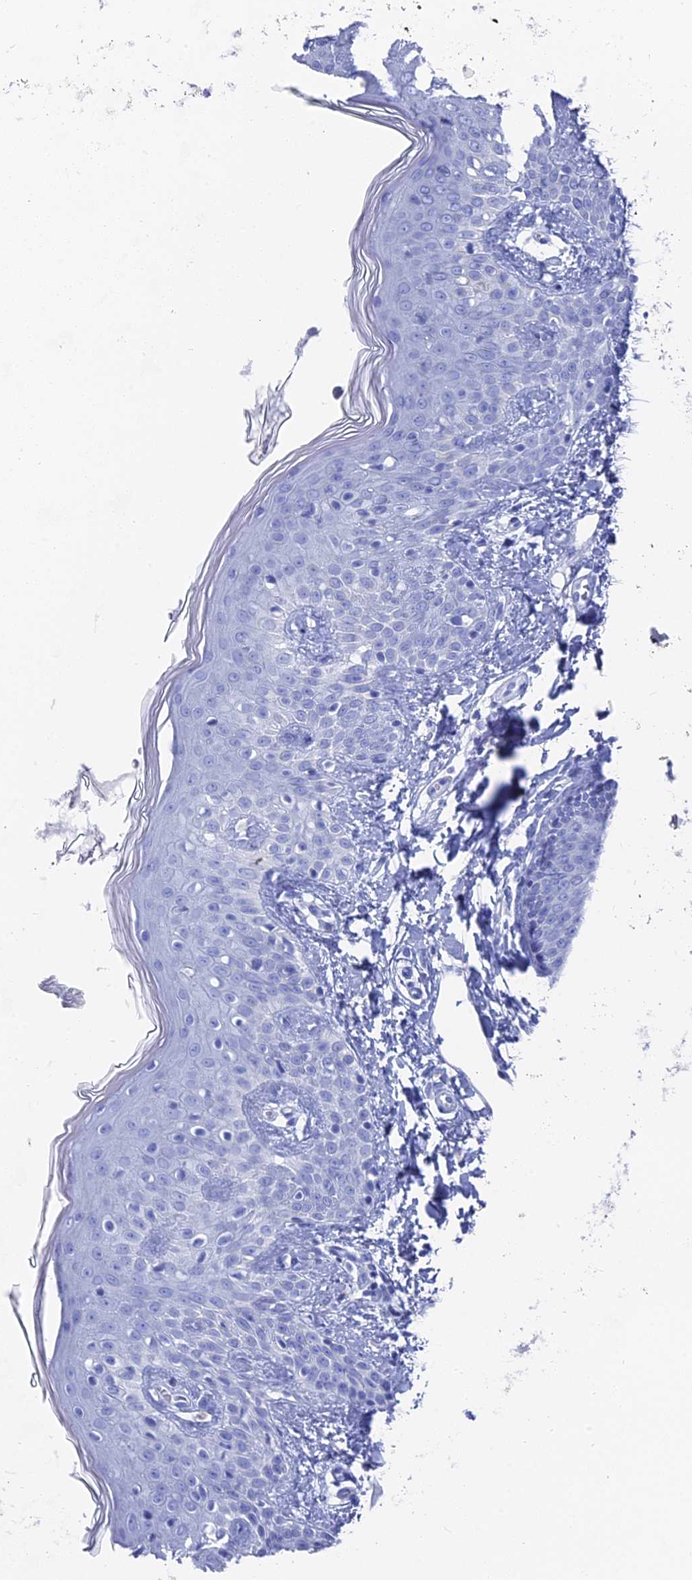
{"staining": {"intensity": "negative", "quantity": "none", "location": "none"}, "tissue": "skin", "cell_type": "Fibroblasts", "image_type": "normal", "snomed": [{"axis": "morphology", "description": "Normal tissue, NOS"}, {"axis": "topography", "description": "Skin"}], "caption": "IHC of benign skin reveals no positivity in fibroblasts. Brightfield microscopy of immunohistochemistry (IHC) stained with DAB (3,3'-diaminobenzidine) (brown) and hematoxylin (blue), captured at high magnification.", "gene": "ENPP3", "patient": {"sex": "male", "age": 16}}